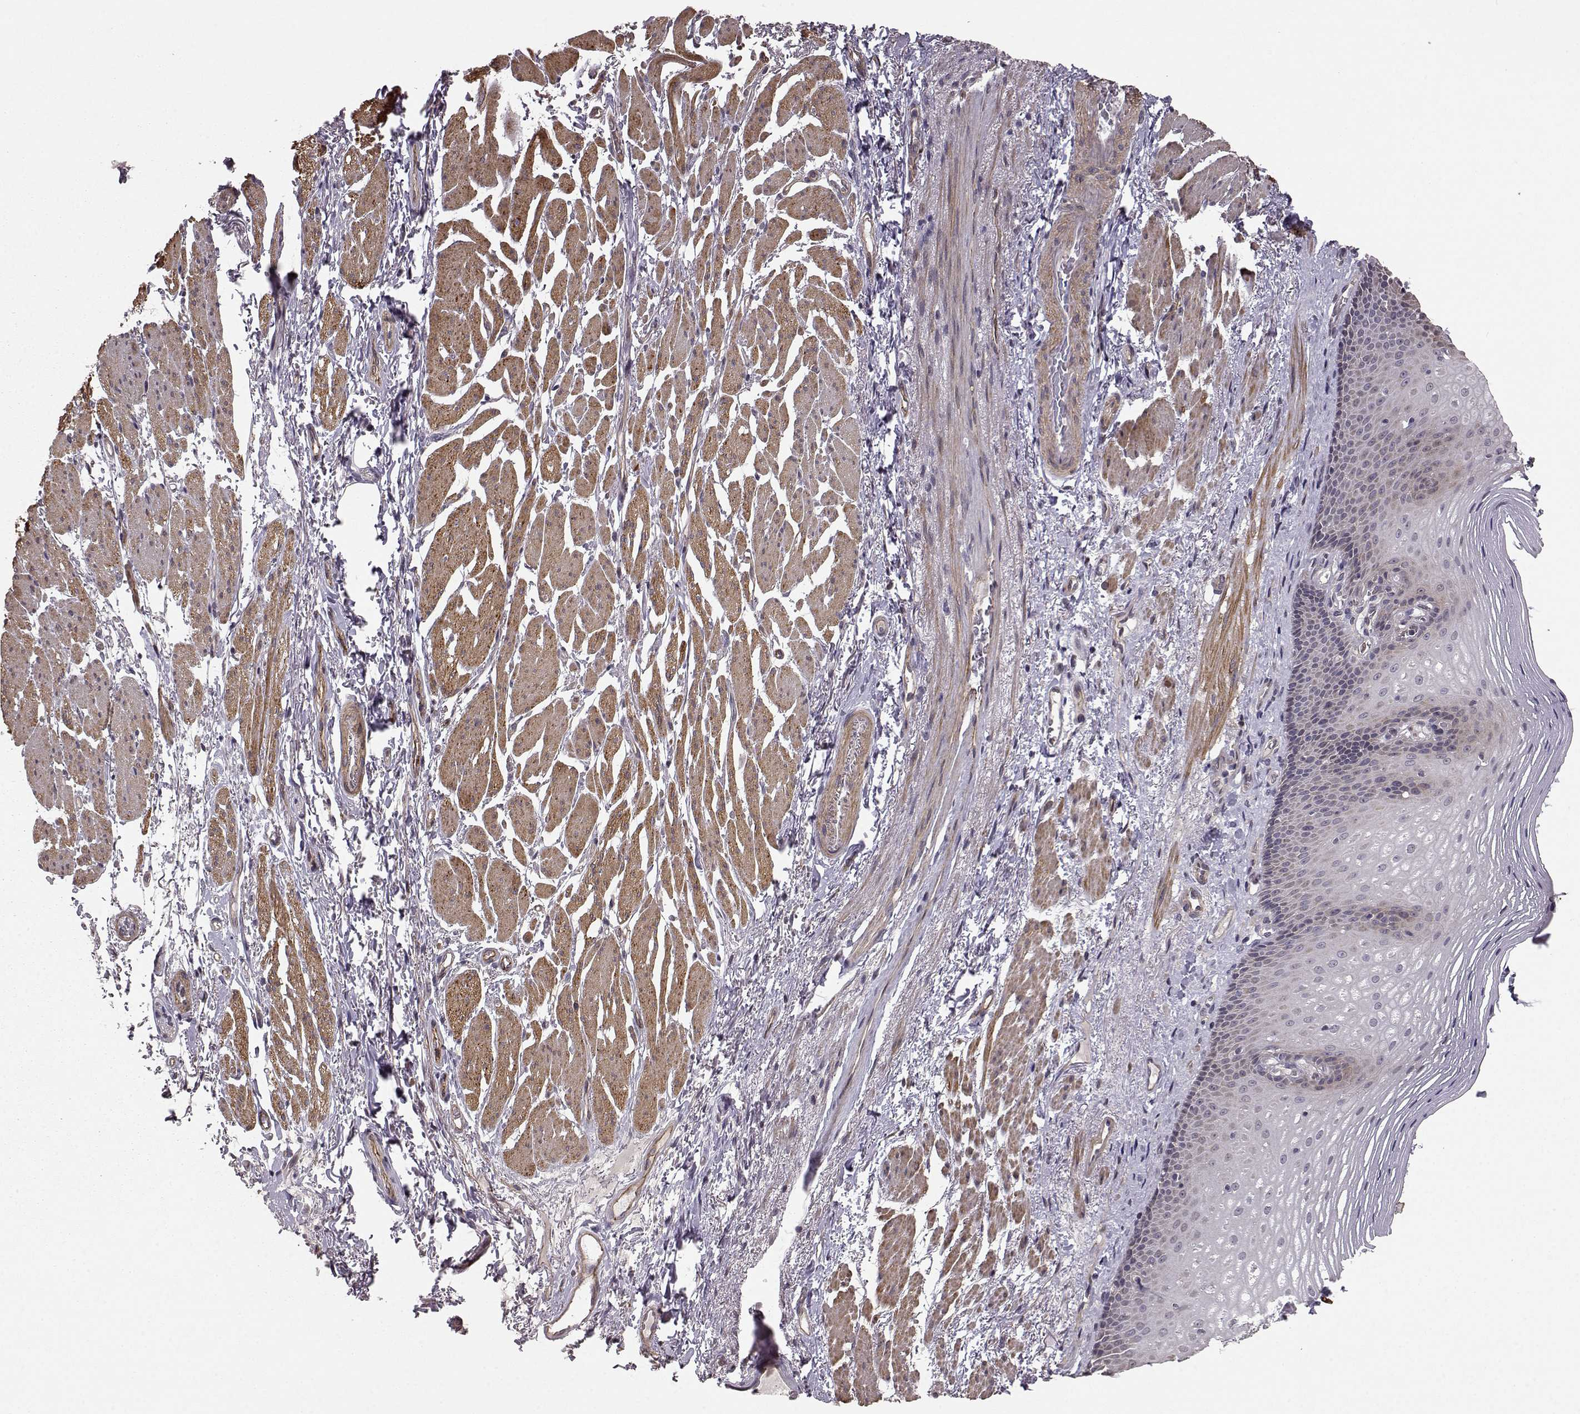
{"staining": {"intensity": "negative", "quantity": "none", "location": "none"}, "tissue": "esophagus", "cell_type": "Squamous epithelial cells", "image_type": "normal", "snomed": [{"axis": "morphology", "description": "Normal tissue, NOS"}, {"axis": "topography", "description": "Esophagus"}], "caption": "This is an immunohistochemistry (IHC) histopathology image of normal human esophagus. There is no staining in squamous epithelial cells.", "gene": "BACH2", "patient": {"sex": "male", "age": 76}}